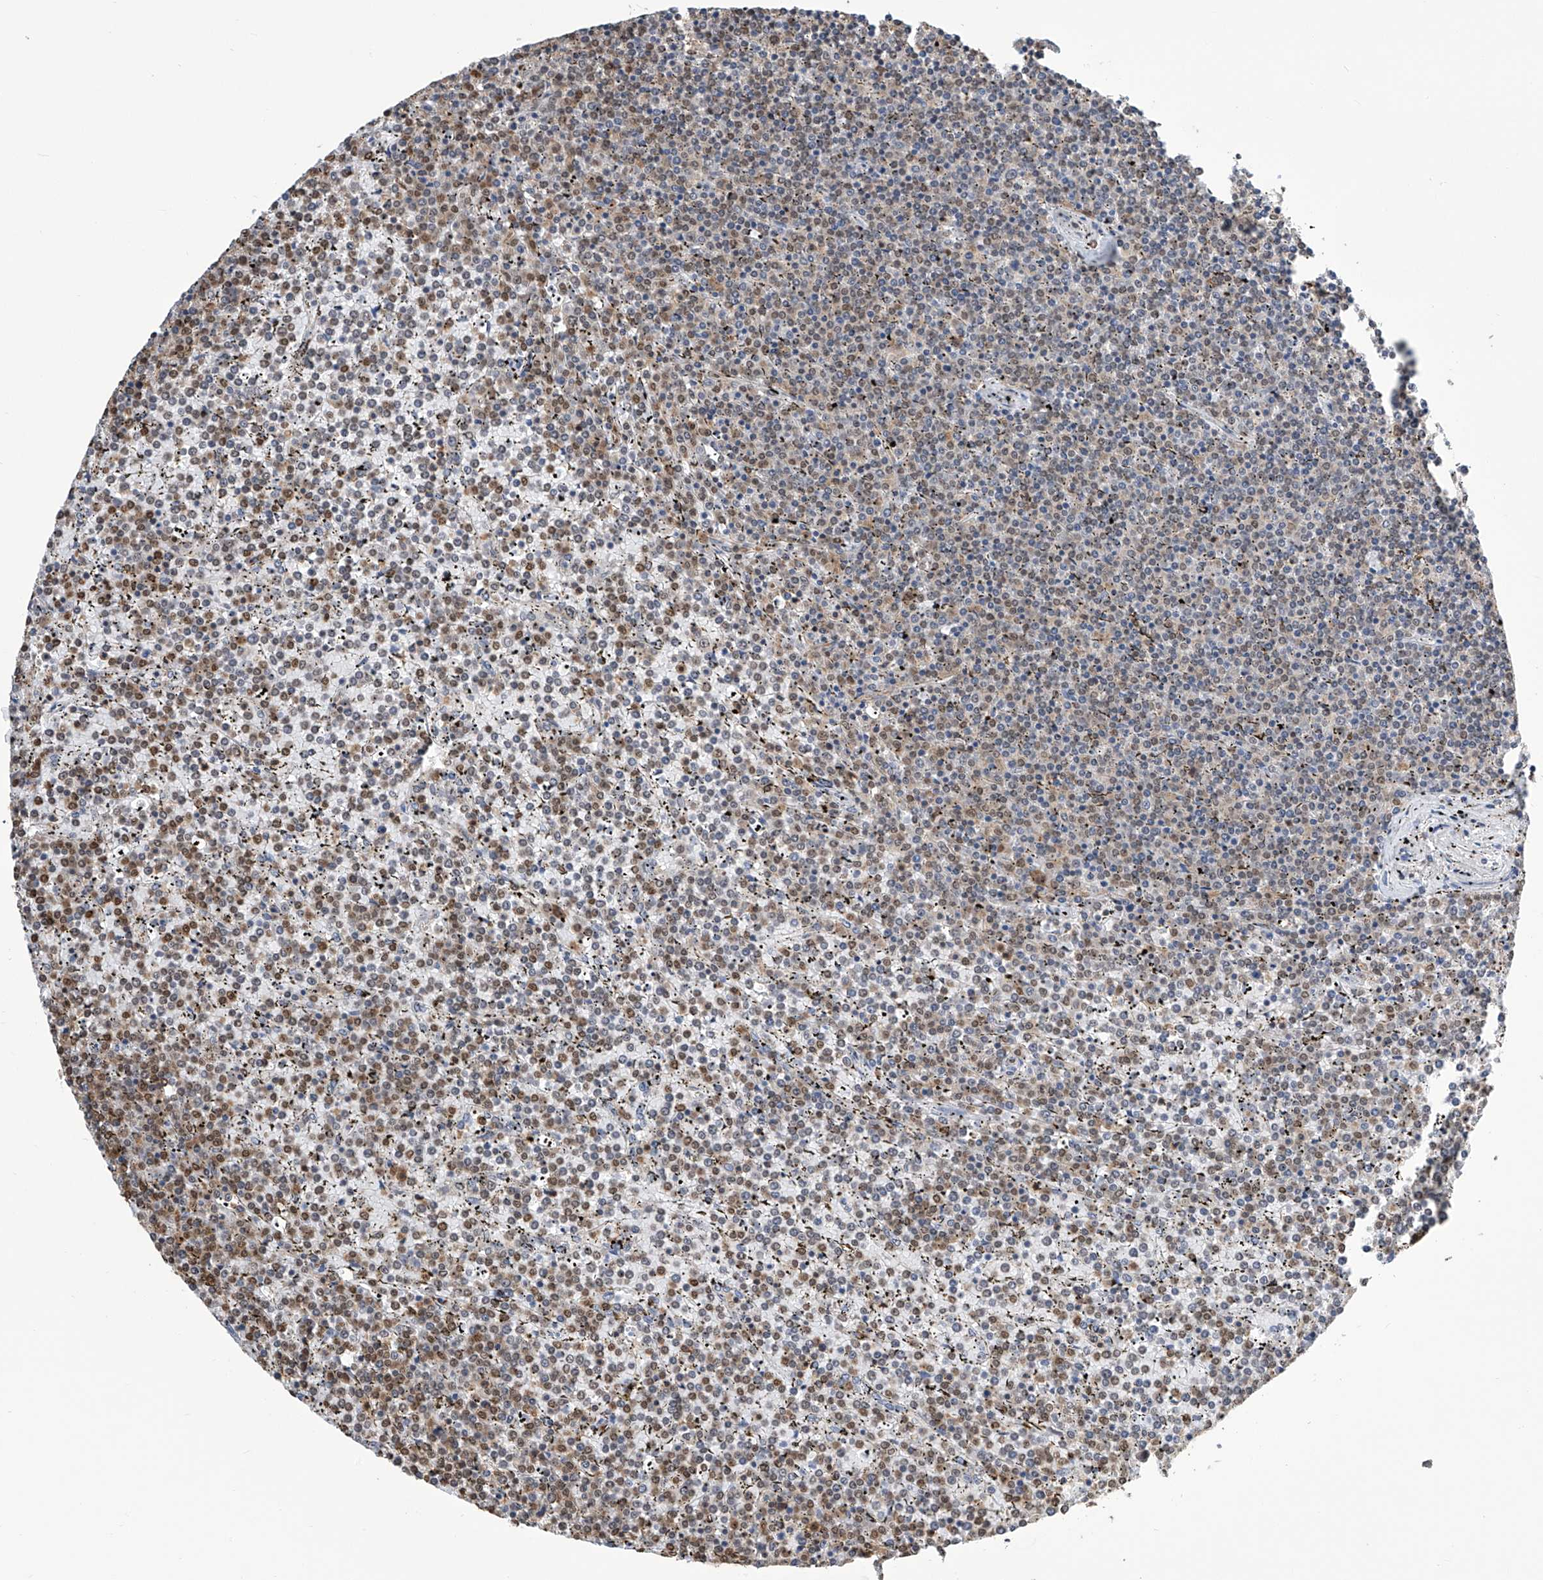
{"staining": {"intensity": "moderate", "quantity": "25%-75%", "location": "nuclear"}, "tissue": "lymphoma", "cell_type": "Tumor cells", "image_type": "cancer", "snomed": [{"axis": "morphology", "description": "Malignant lymphoma, non-Hodgkin's type, Low grade"}, {"axis": "topography", "description": "Spleen"}], "caption": "An immunohistochemistry (IHC) photomicrograph of tumor tissue is shown. Protein staining in brown labels moderate nuclear positivity in malignant lymphoma, non-Hodgkin's type (low-grade) within tumor cells.", "gene": "SREBF2", "patient": {"sex": "female", "age": 19}}